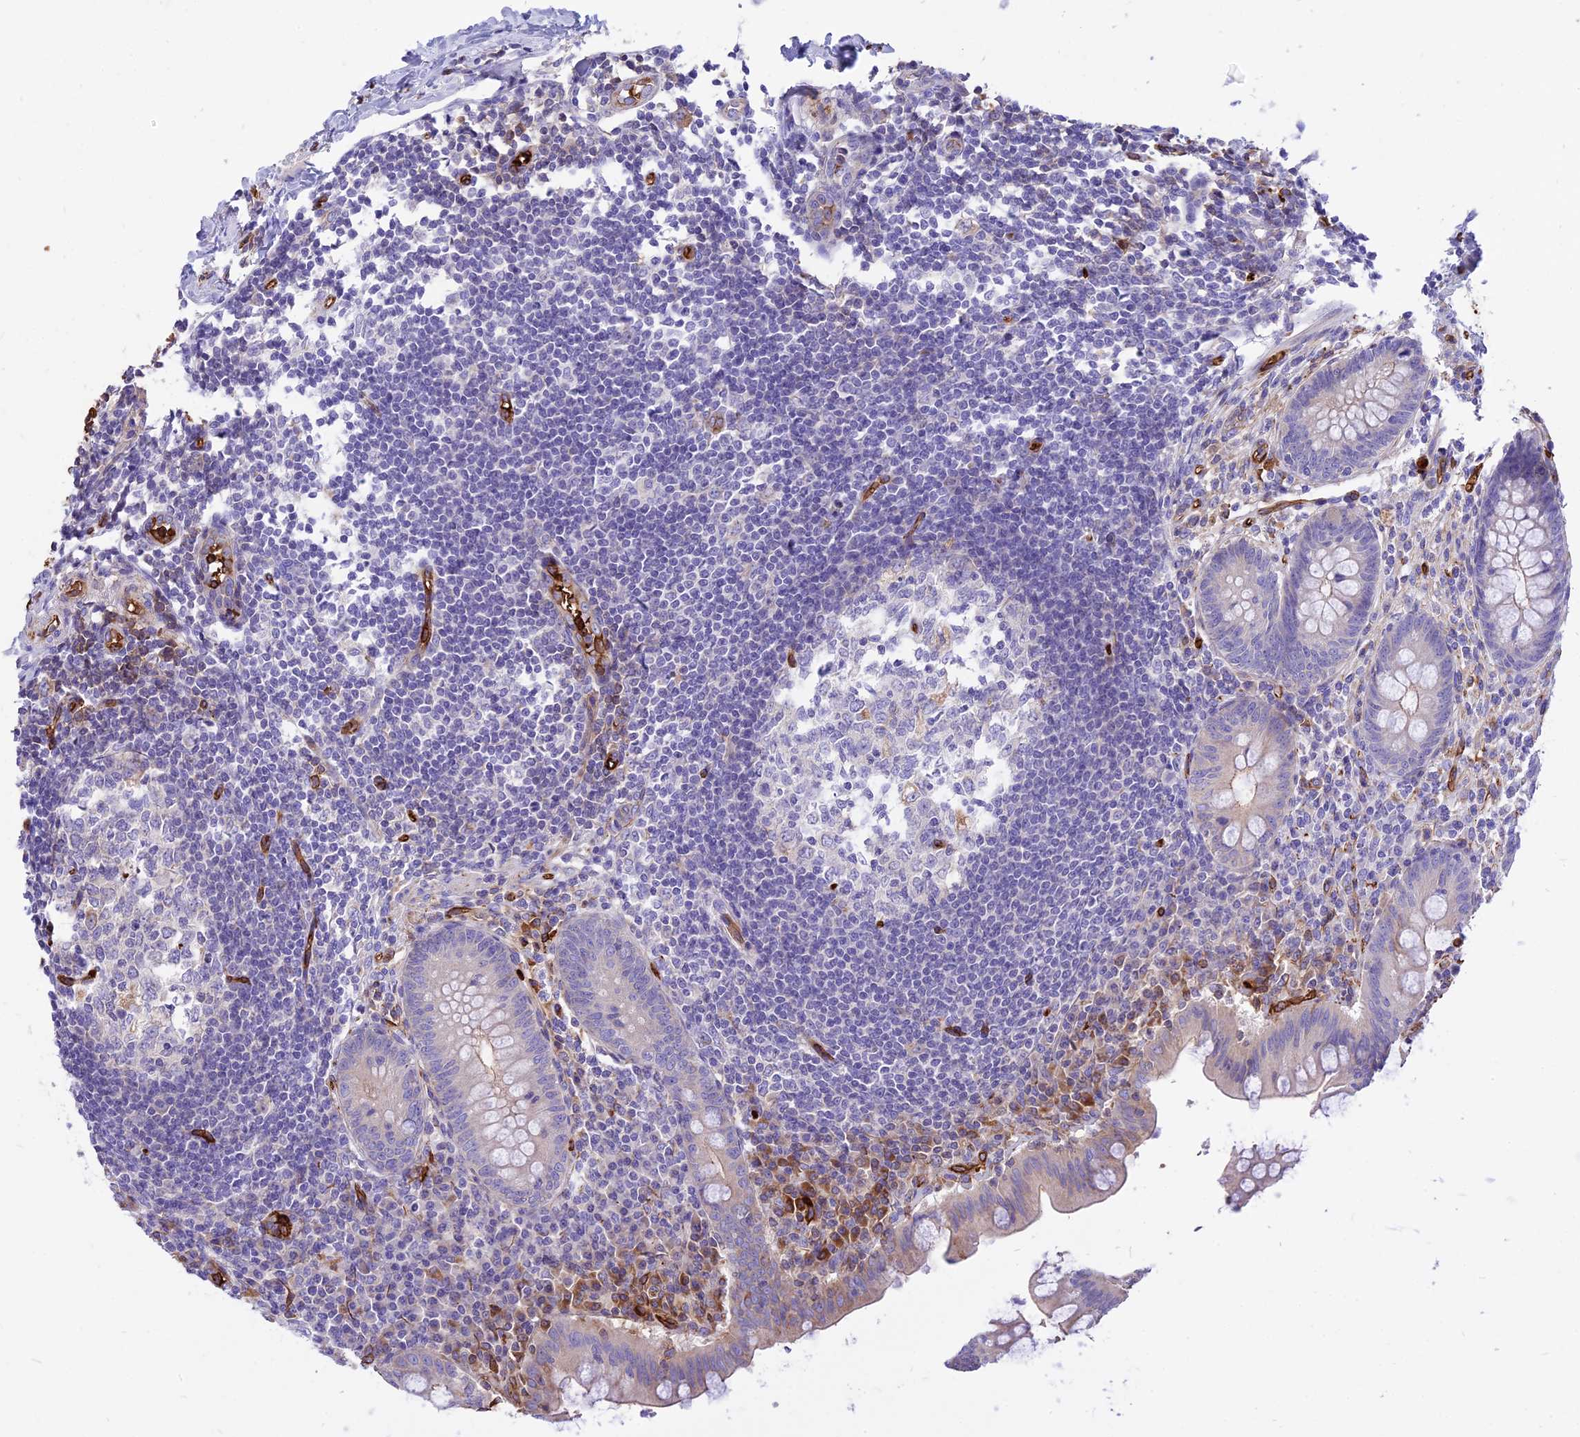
{"staining": {"intensity": "moderate", "quantity": "<25%", "location": "cytoplasmic/membranous"}, "tissue": "appendix", "cell_type": "Glandular cells", "image_type": "normal", "snomed": [{"axis": "morphology", "description": "Normal tissue, NOS"}, {"axis": "topography", "description": "Appendix"}], "caption": "This photomicrograph reveals IHC staining of unremarkable human appendix, with low moderate cytoplasmic/membranous positivity in approximately <25% of glandular cells.", "gene": "TTC4", "patient": {"sex": "female", "age": 33}}